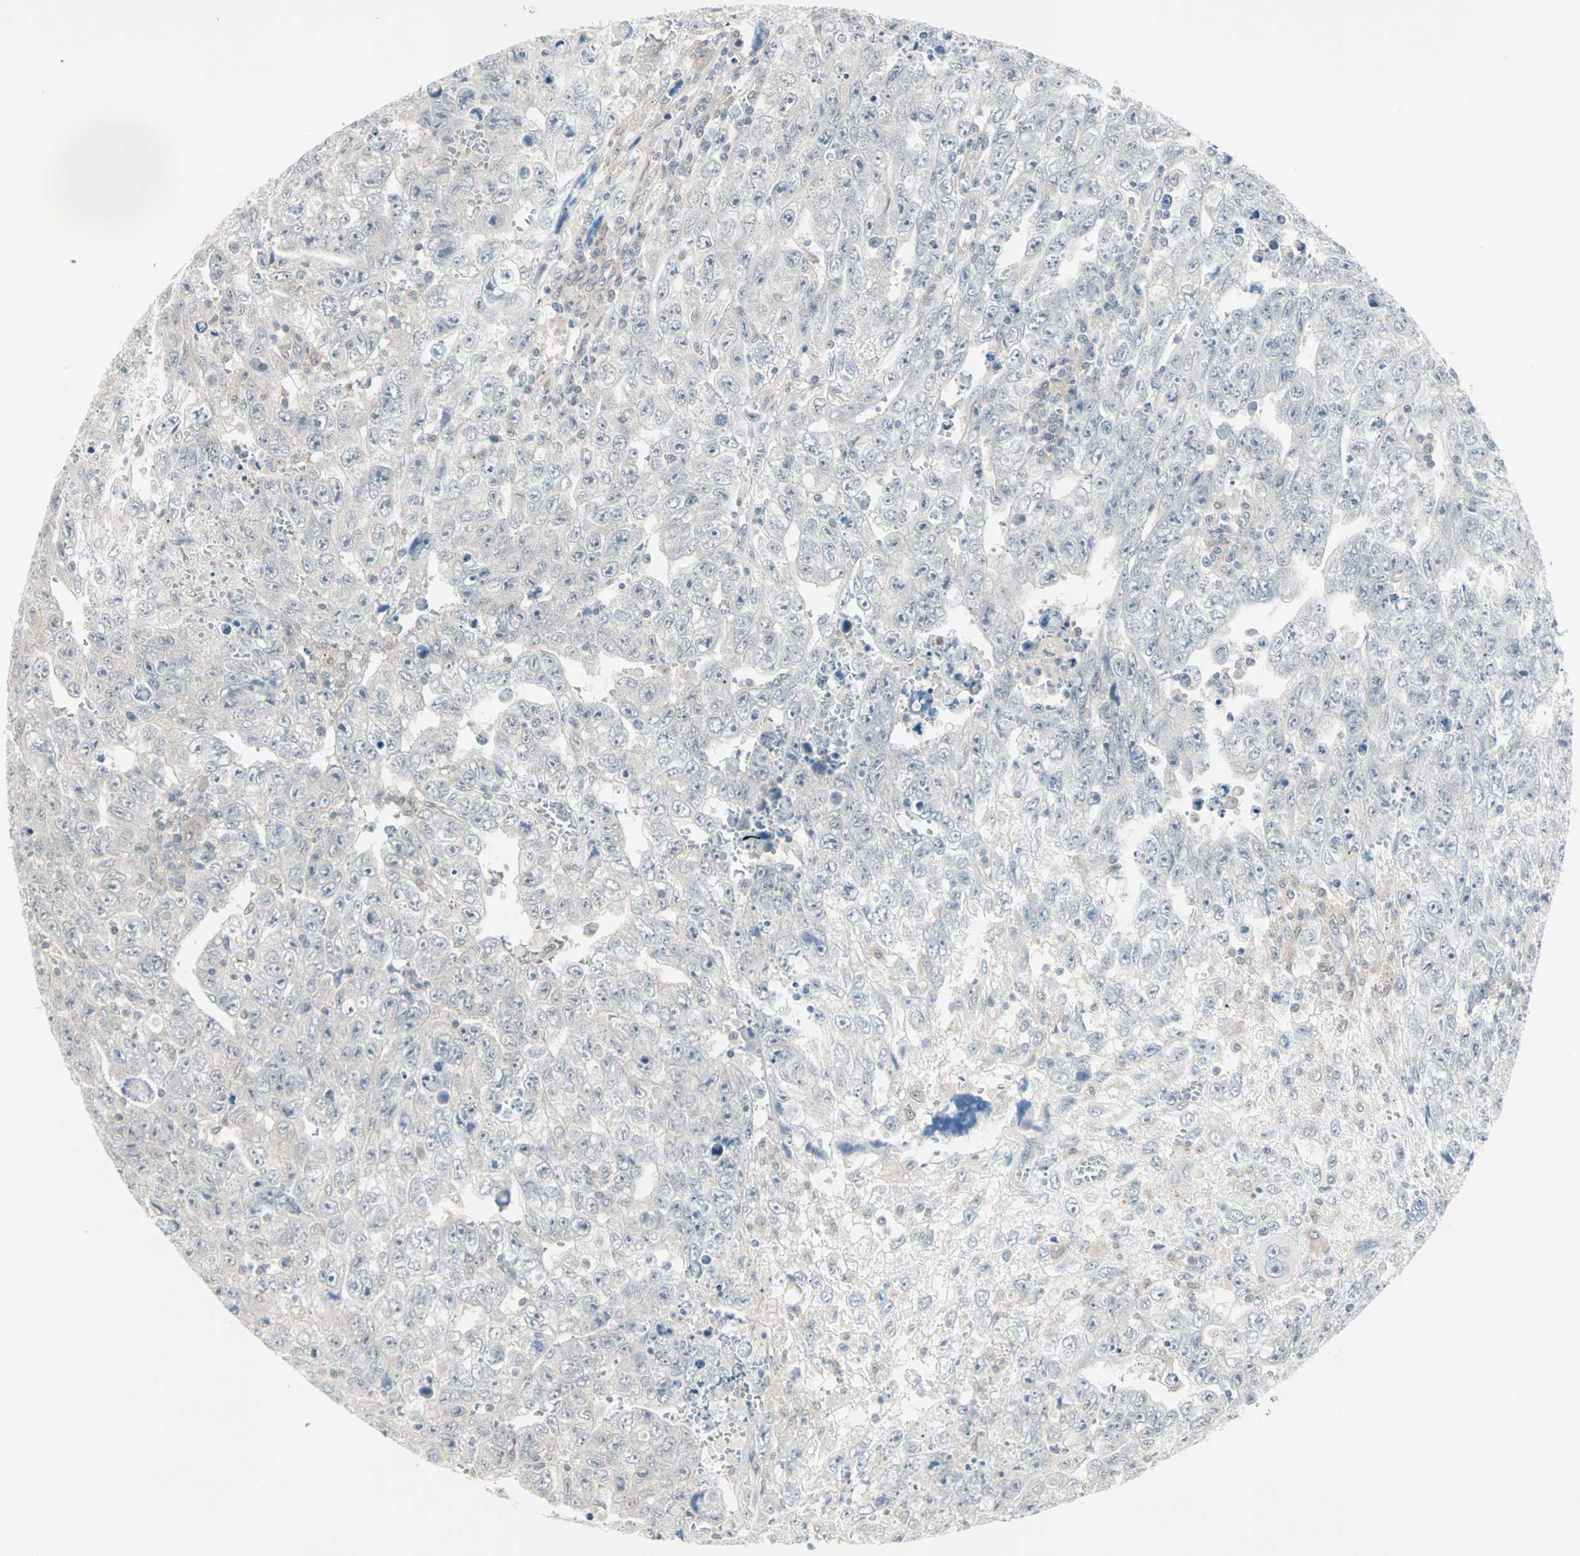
{"staining": {"intensity": "negative", "quantity": "none", "location": "none"}, "tissue": "testis cancer", "cell_type": "Tumor cells", "image_type": "cancer", "snomed": [{"axis": "morphology", "description": "Carcinoma, Embryonal, NOS"}, {"axis": "topography", "description": "Testis"}], "caption": "Immunohistochemistry (IHC) photomicrograph of neoplastic tissue: testis embryonal carcinoma stained with DAB (3,3'-diaminobenzidine) shows no significant protein expression in tumor cells. (DAB immunohistochemistry (IHC) with hematoxylin counter stain).", "gene": "PTPA", "patient": {"sex": "male", "age": 28}}